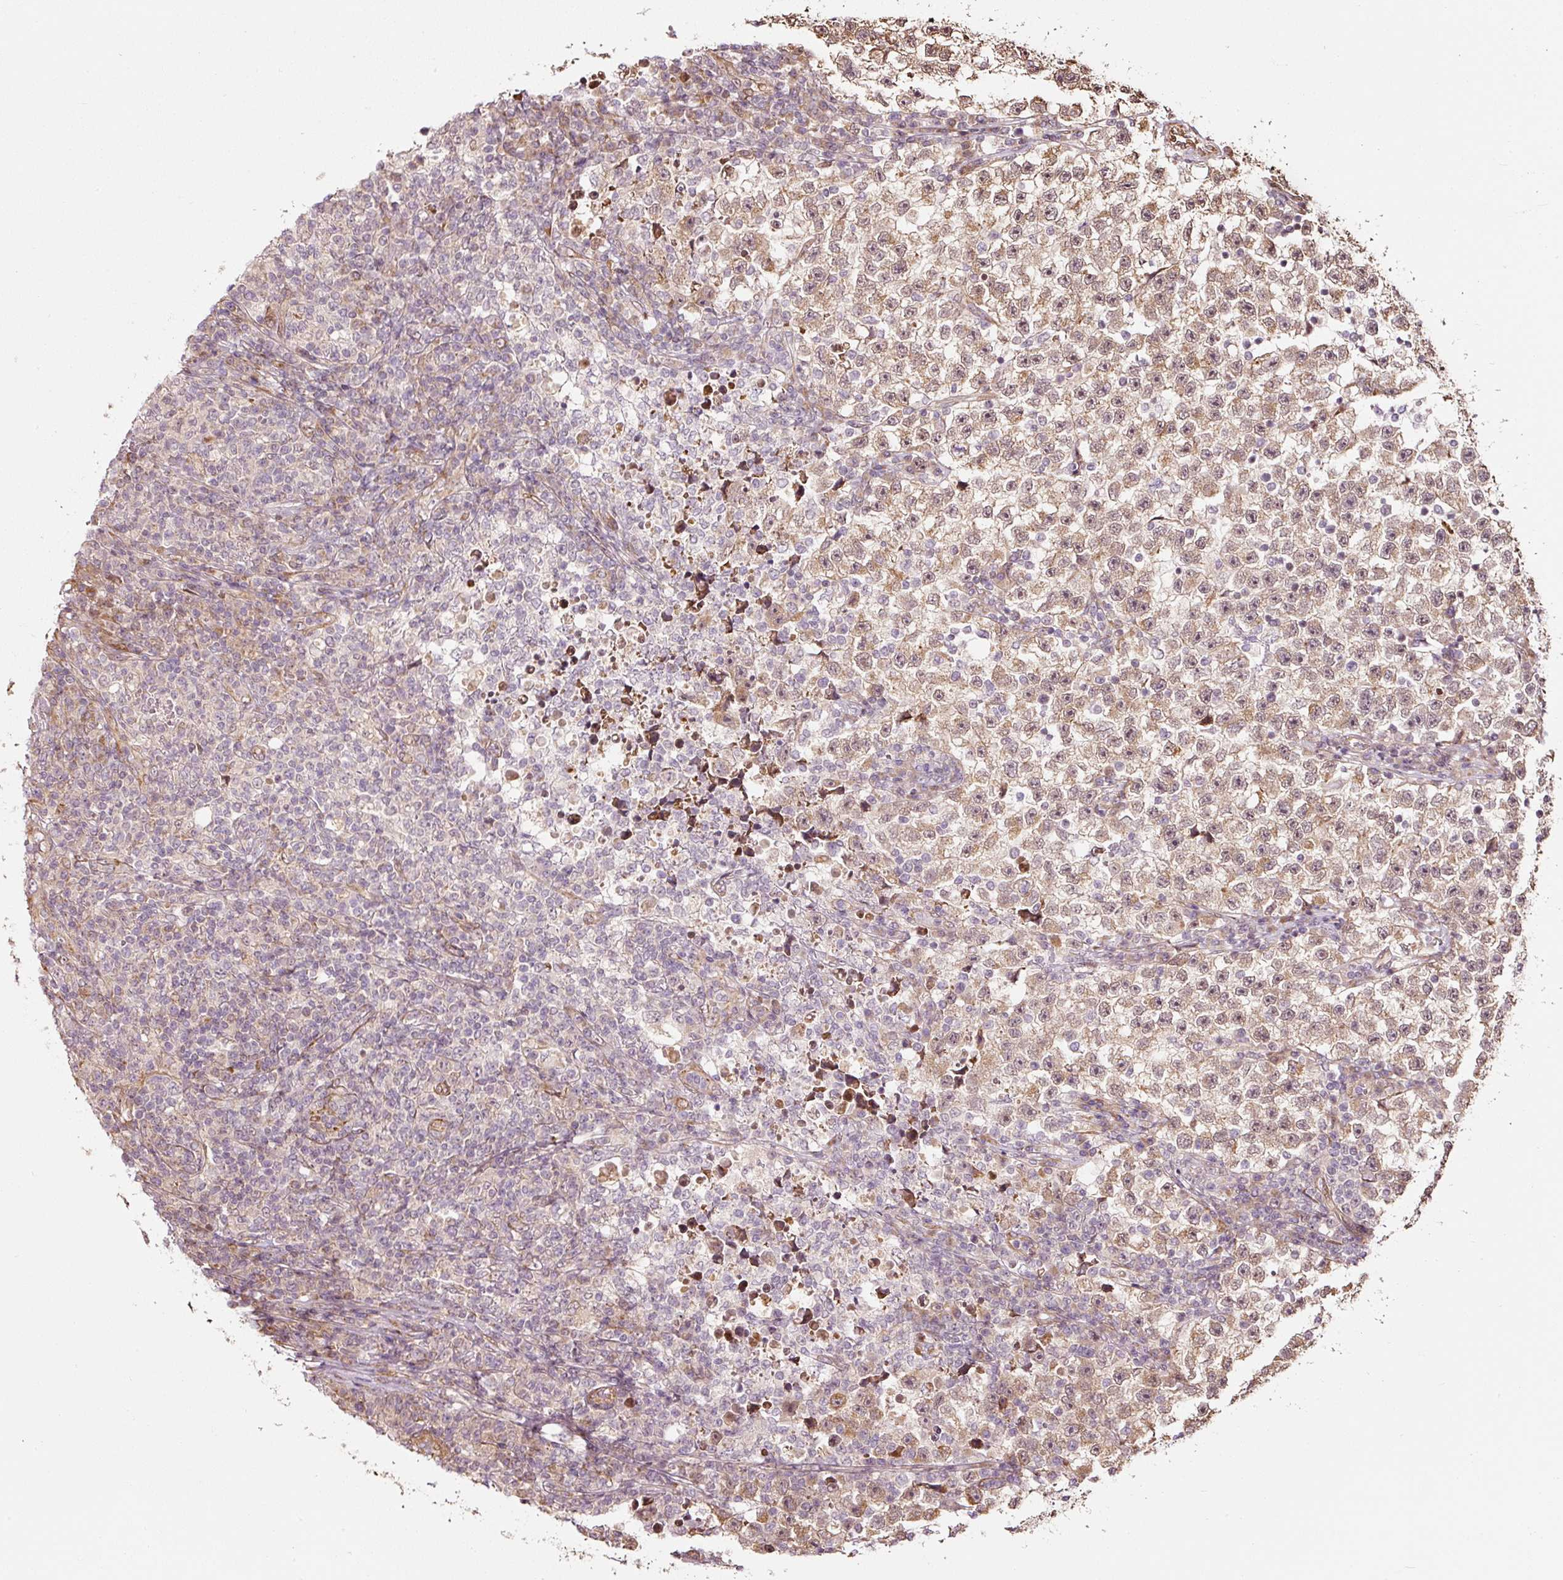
{"staining": {"intensity": "weak", "quantity": ">75%", "location": "cytoplasmic/membranous"}, "tissue": "testis cancer", "cell_type": "Tumor cells", "image_type": "cancer", "snomed": [{"axis": "morphology", "description": "Seminoma, NOS"}, {"axis": "topography", "description": "Testis"}], "caption": "The immunohistochemical stain shows weak cytoplasmic/membranous positivity in tumor cells of testis seminoma tissue.", "gene": "ETF1", "patient": {"sex": "male", "age": 22}}